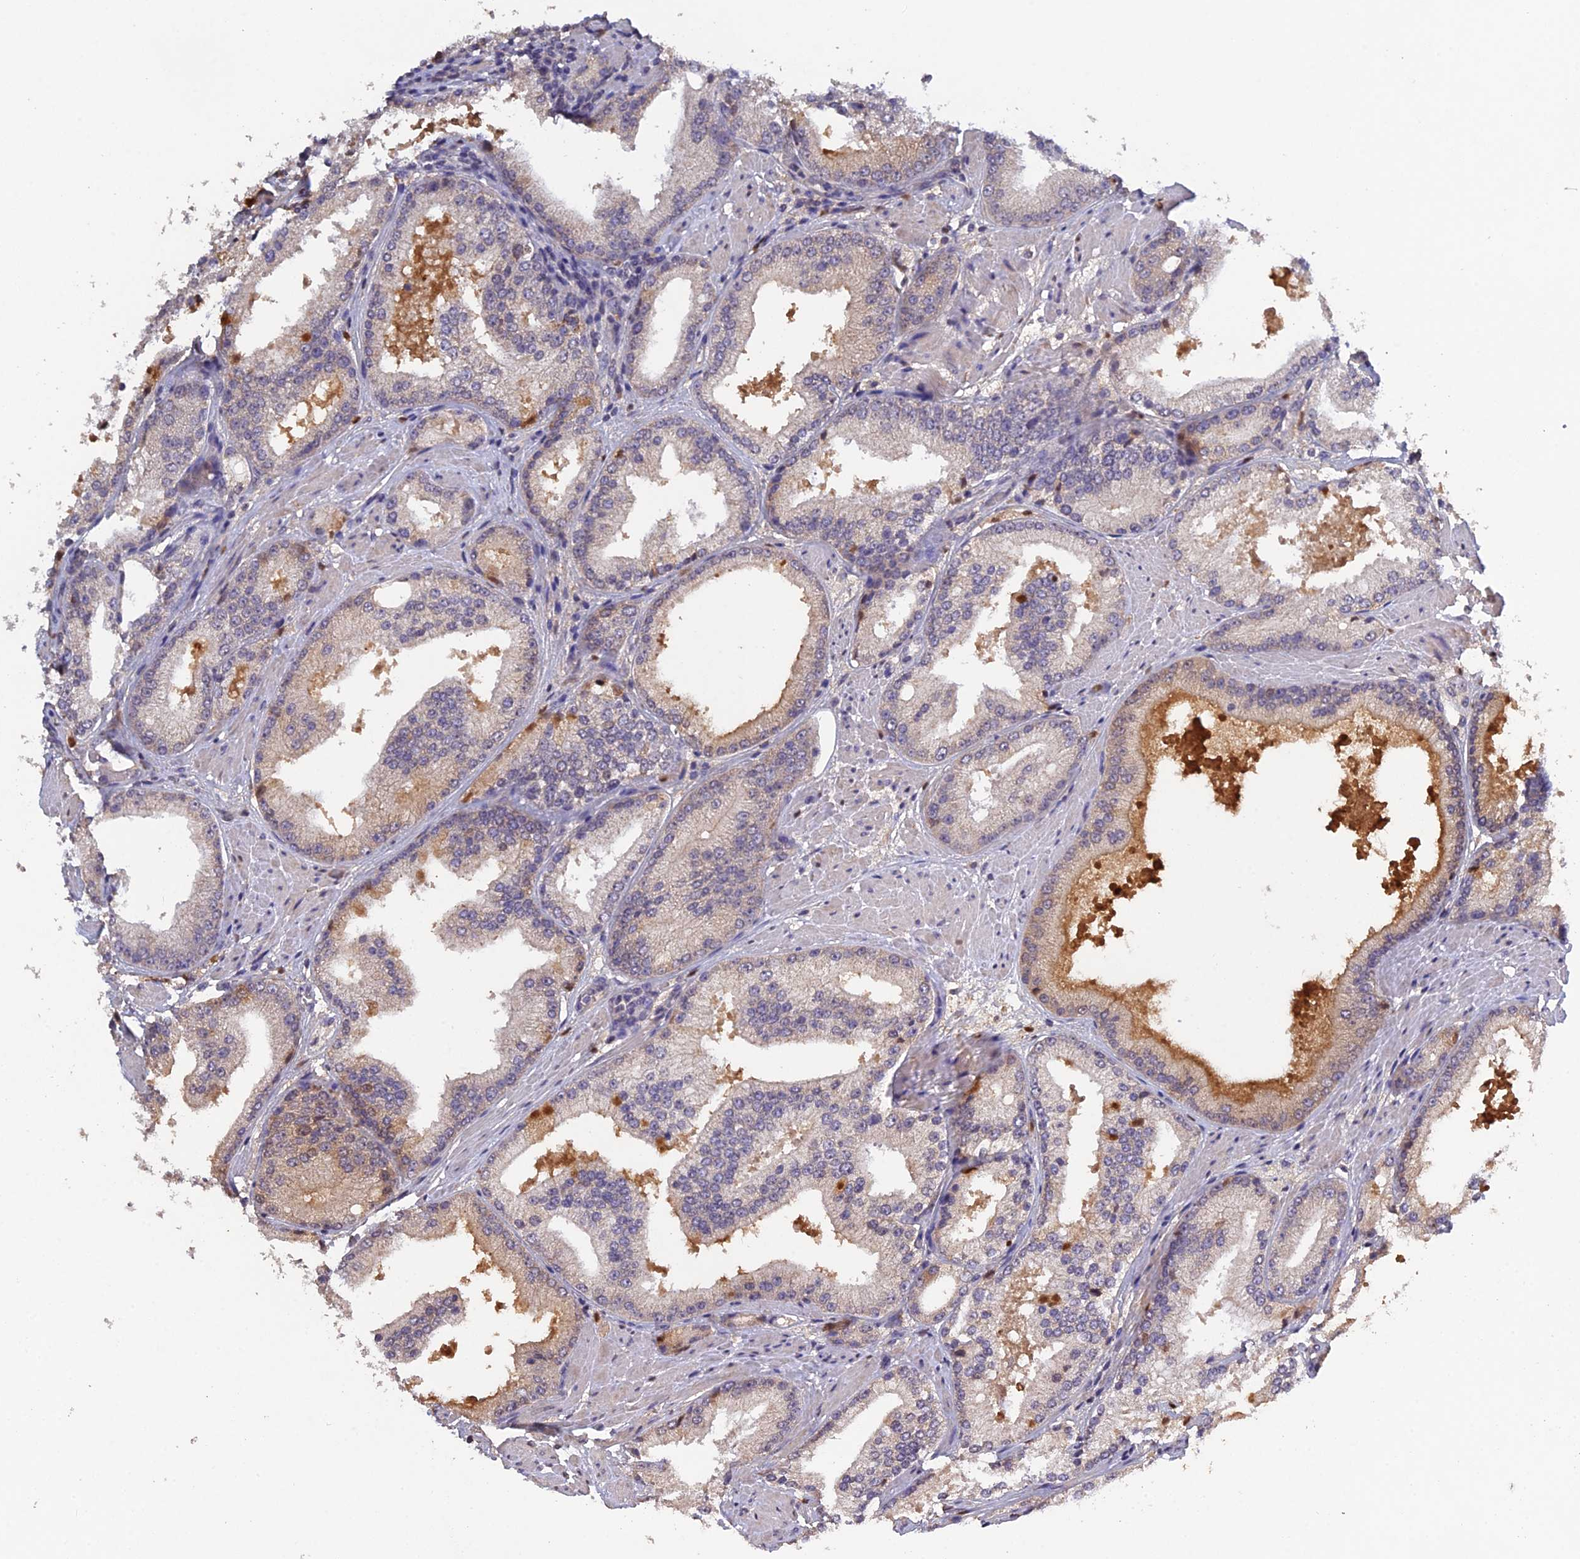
{"staining": {"intensity": "negative", "quantity": "none", "location": "none"}, "tissue": "prostate cancer", "cell_type": "Tumor cells", "image_type": "cancer", "snomed": [{"axis": "morphology", "description": "Adenocarcinoma, Low grade"}, {"axis": "topography", "description": "Prostate"}], "caption": "This is a histopathology image of IHC staining of prostate cancer, which shows no staining in tumor cells.", "gene": "SLC39A13", "patient": {"sex": "male", "age": 67}}